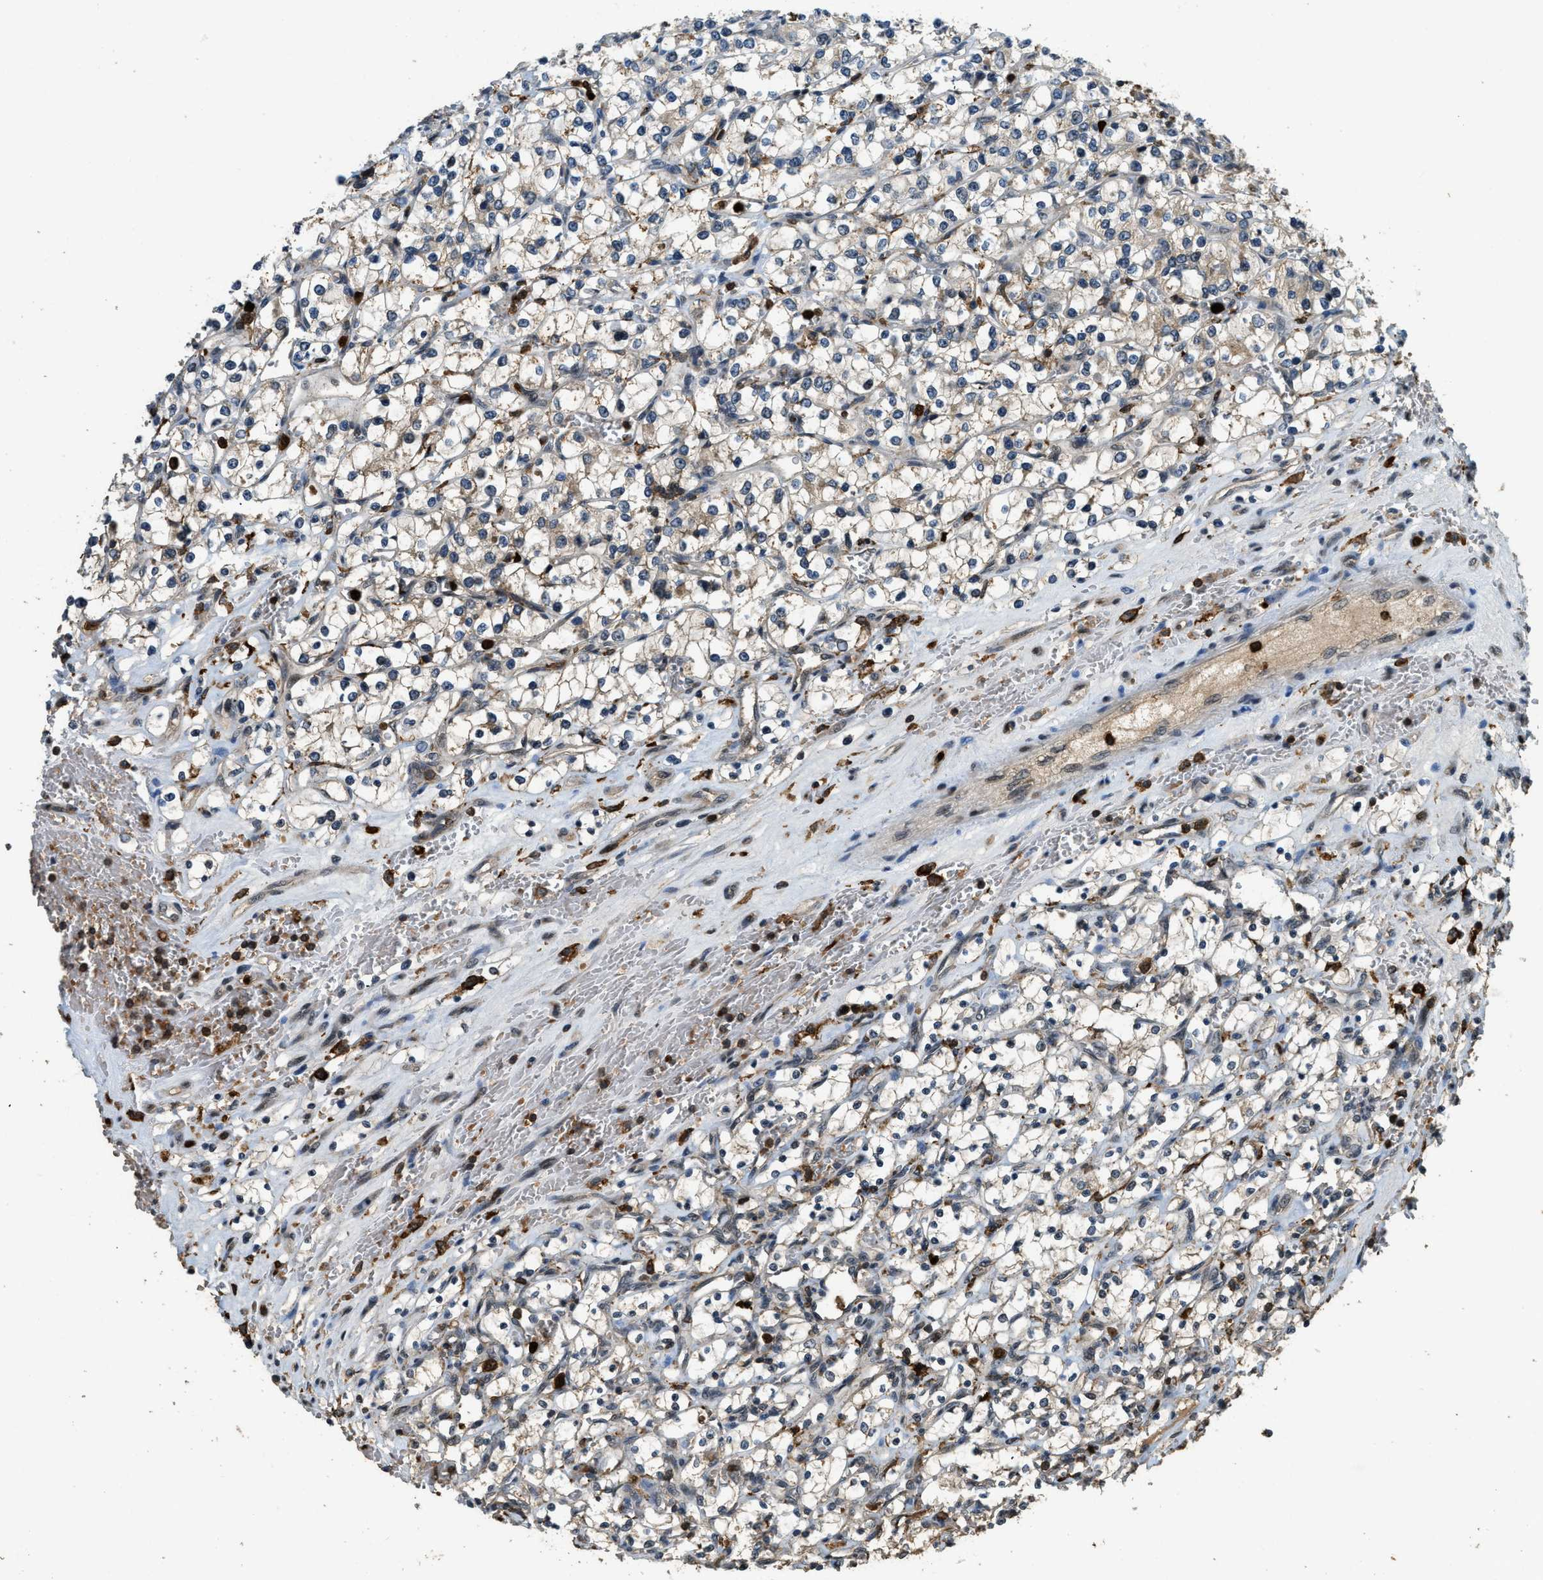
{"staining": {"intensity": "negative", "quantity": "none", "location": "none"}, "tissue": "renal cancer", "cell_type": "Tumor cells", "image_type": "cancer", "snomed": [{"axis": "morphology", "description": "Adenocarcinoma, NOS"}, {"axis": "topography", "description": "Kidney"}], "caption": "Protein analysis of adenocarcinoma (renal) displays no significant expression in tumor cells.", "gene": "RNF141", "patient": {"sex": "female", "age": 69}}